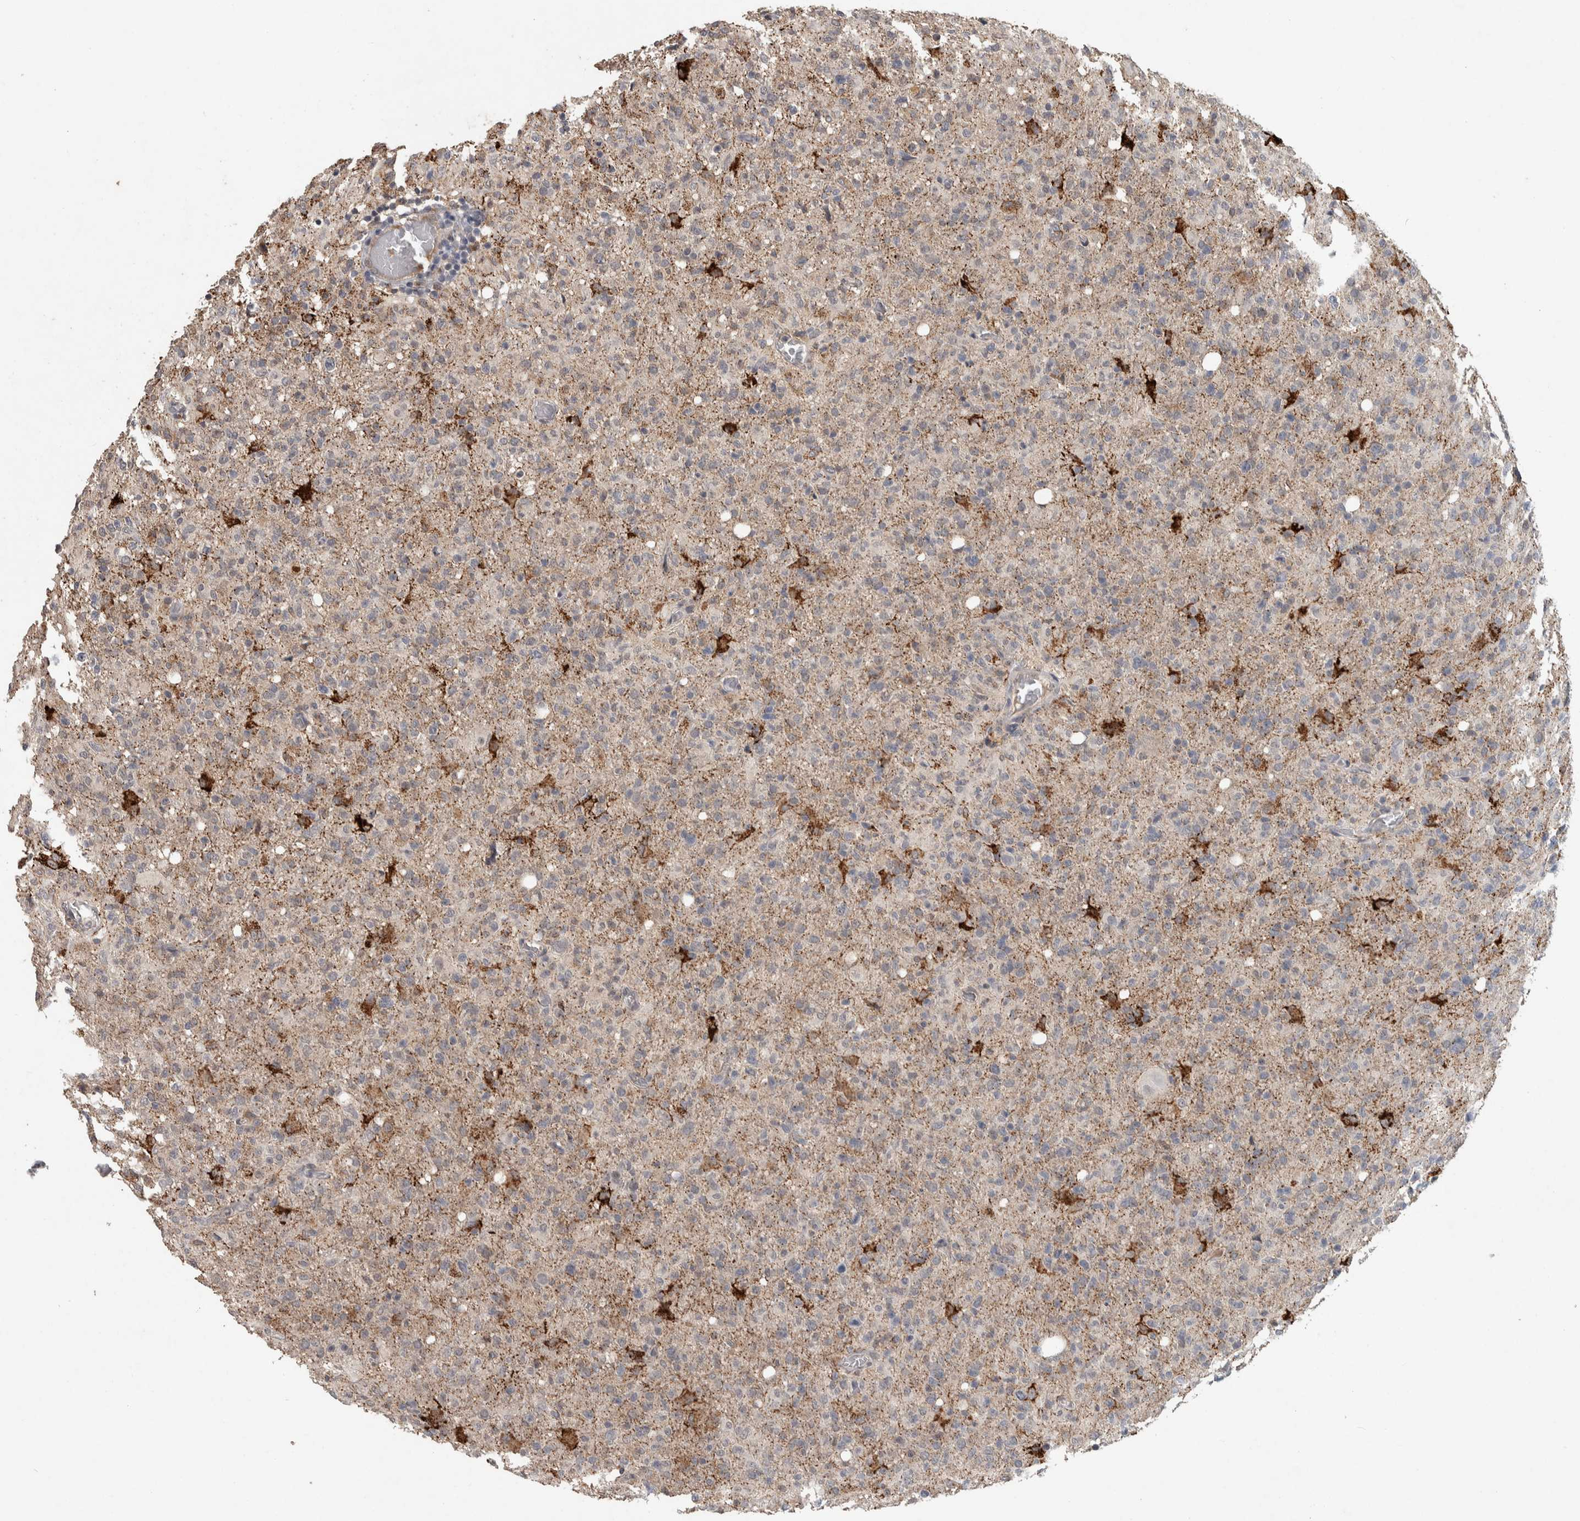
{"staining": {"intensity": "weak", "quantity": "<25%", "location": "cytoplasmic/membranous"}, "tissue": "glioma", "cell_type": "Tumor cells", "image_type": "cancer", "snomed": [{"axis": "morphology", "description": "Glioma, malignant, High grade"}, {"axis": "topography", "description": "Brain"}], "caption": "Immunohistochemistry of human malignant high-grade glioma reveals no positivity in tumor cells.", "gene": "CHRM3", "patient": {"sex": "female", "age": 57}}